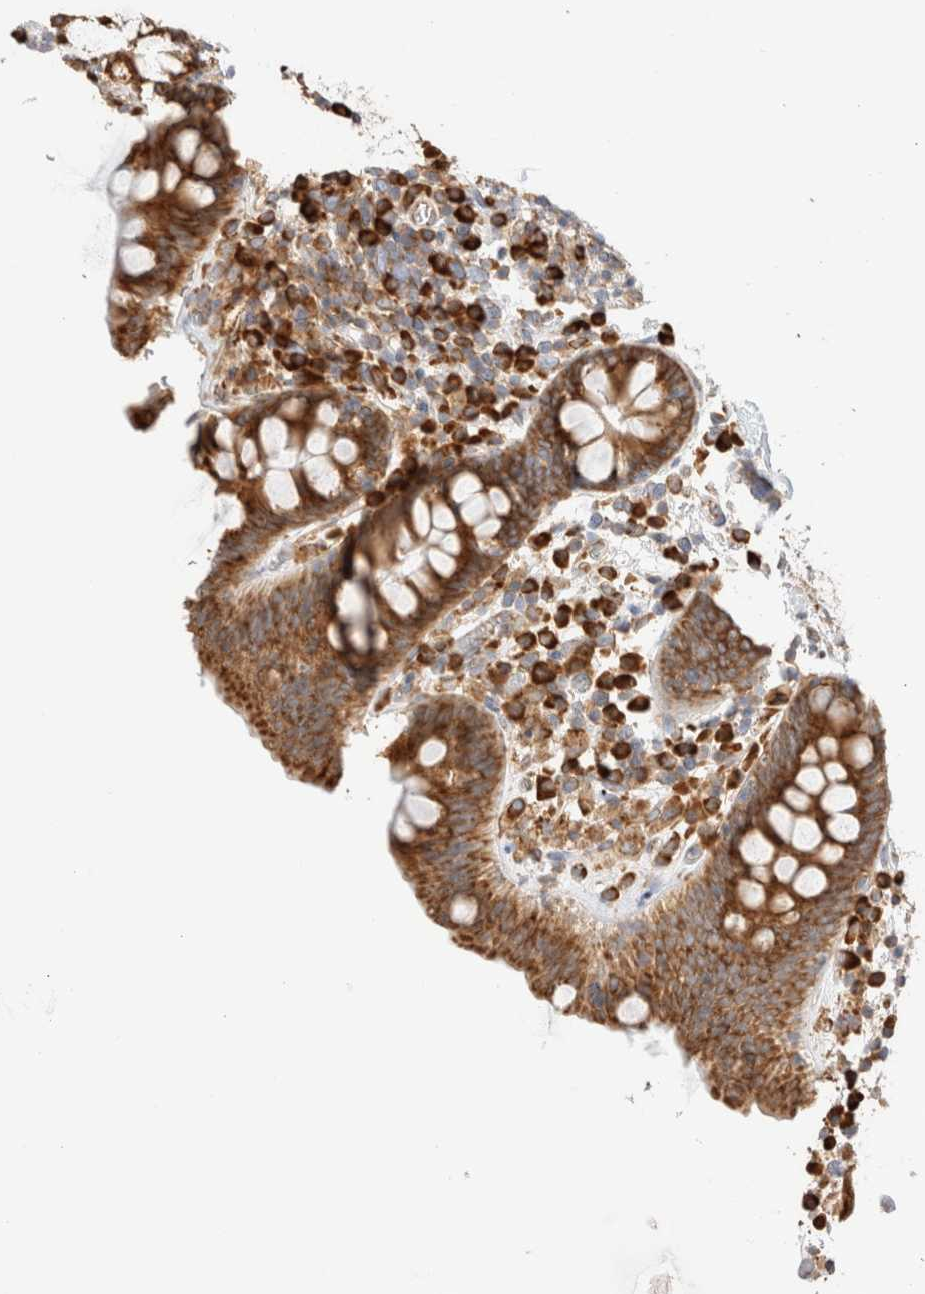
{"staining": {"intensity": "moderate", "quantity": ">75%", "location": "cytoplasmic/membranous"}, "tissue": "colon", "cell_type": "Endothelial cells", "image_type": "normal", "snomed": [{"axis": "morphology", "description": "Normal tissue, NOS"}, {"axis": "topography", "description": "Colon"}], "caption": "Brown immunohistochemical staining in benign human colon demonstrates moderate cytoplasmic/membranous positivity in approximately >75% of endothelial cells. (brown staining indicates protein expression, while blue staining denotes nuclei).", "gene": "ZC2HC1A", "patient": {"sex": "female", "age": 80}}